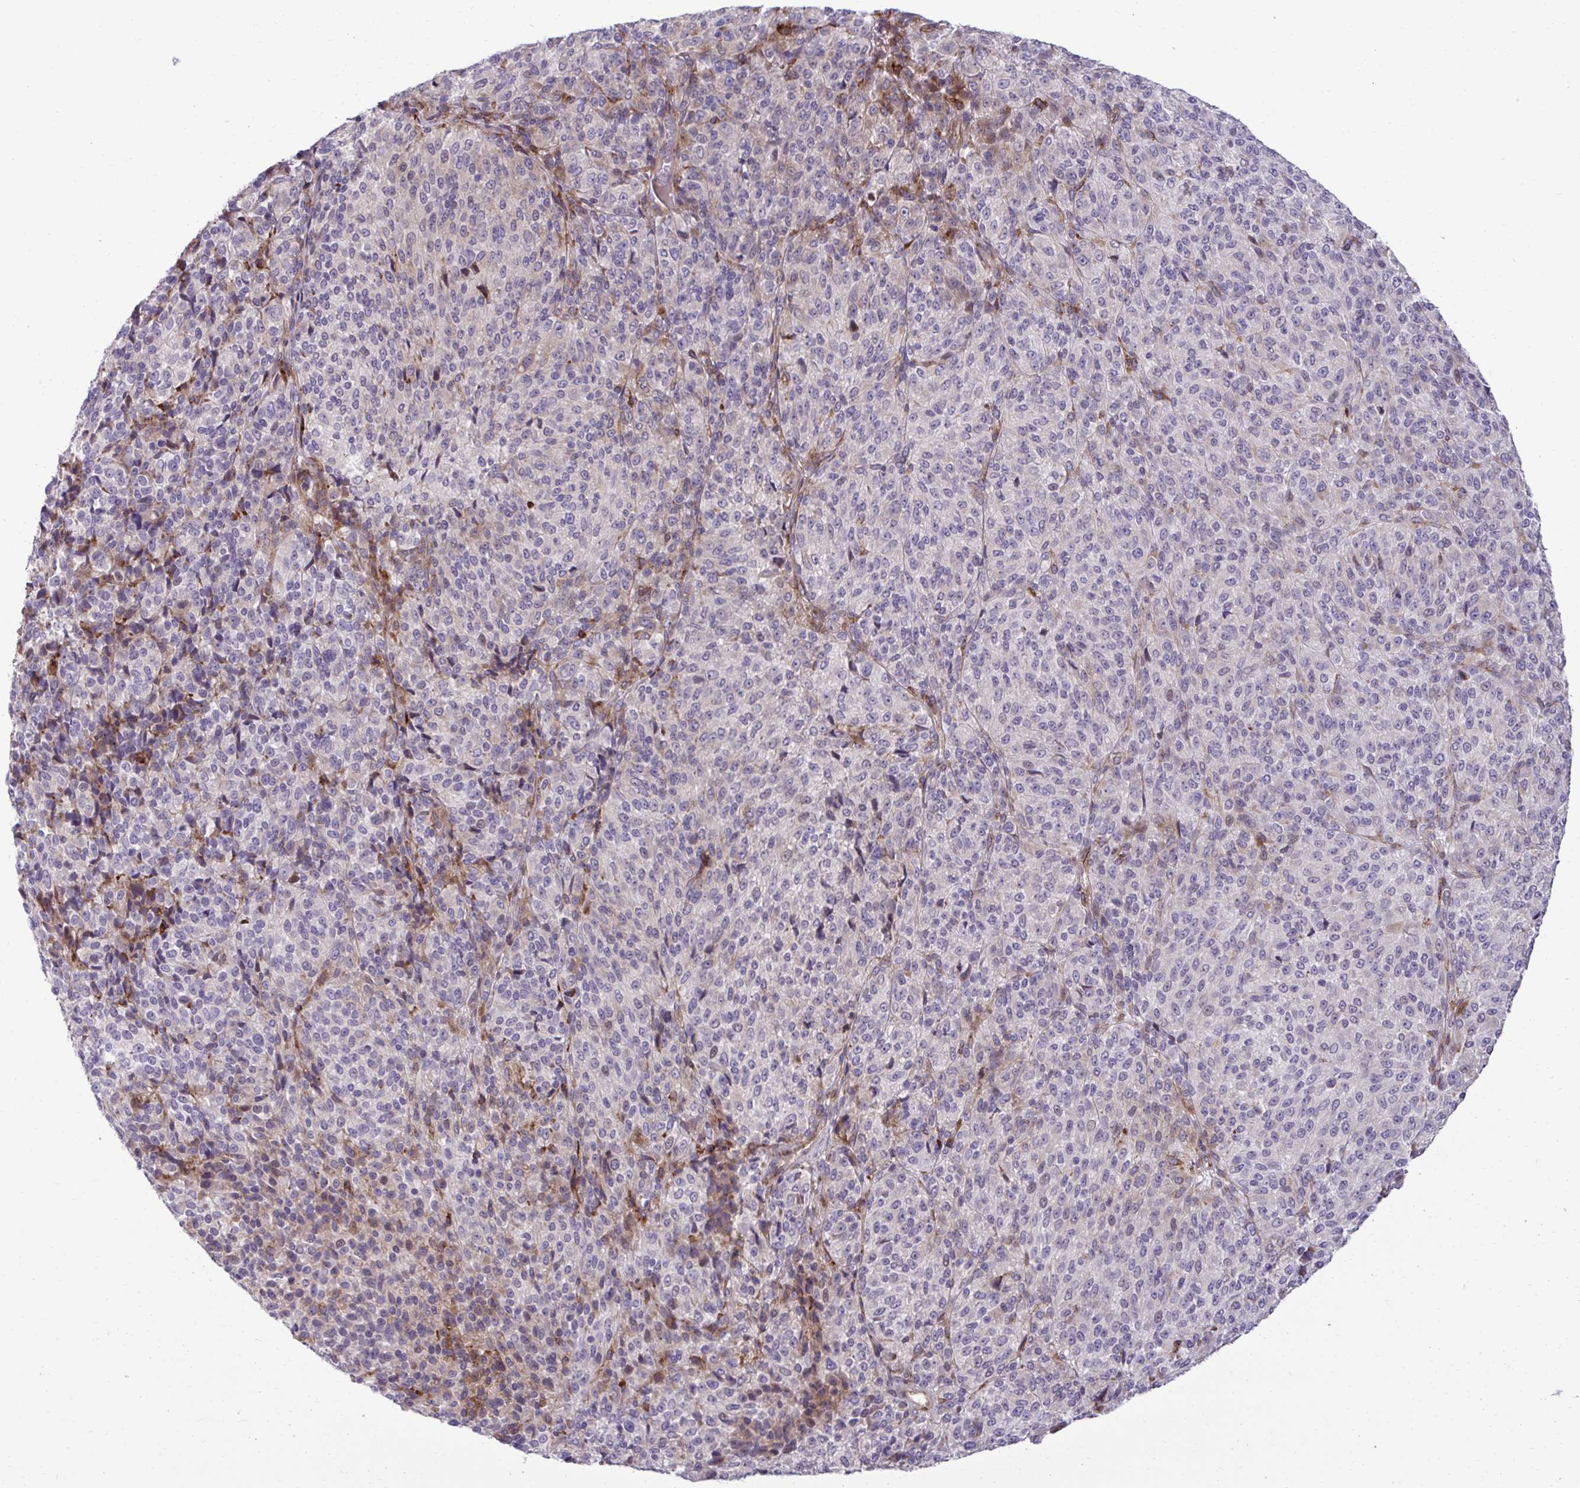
{"staining": {"intensity": "negative", "quantity": "none", "location": "none"}, "tissue": "melanoma", "cell_type": "Tumor cells", "image_type": "cancer", "snomed": [{"axis": "morphology", "description": "Malignant melanoma, Metastatic site"}, {"axis": "topography", "description": "Brain"}], "caption": "This image is of melanoma stained with immunohistochemistry to label a protein in brown with the nuclei are counter-stained blue. There is no staining in tumor cells.", "gene": "LIMS1", "patient": {"sex": "female", "age": 56}}